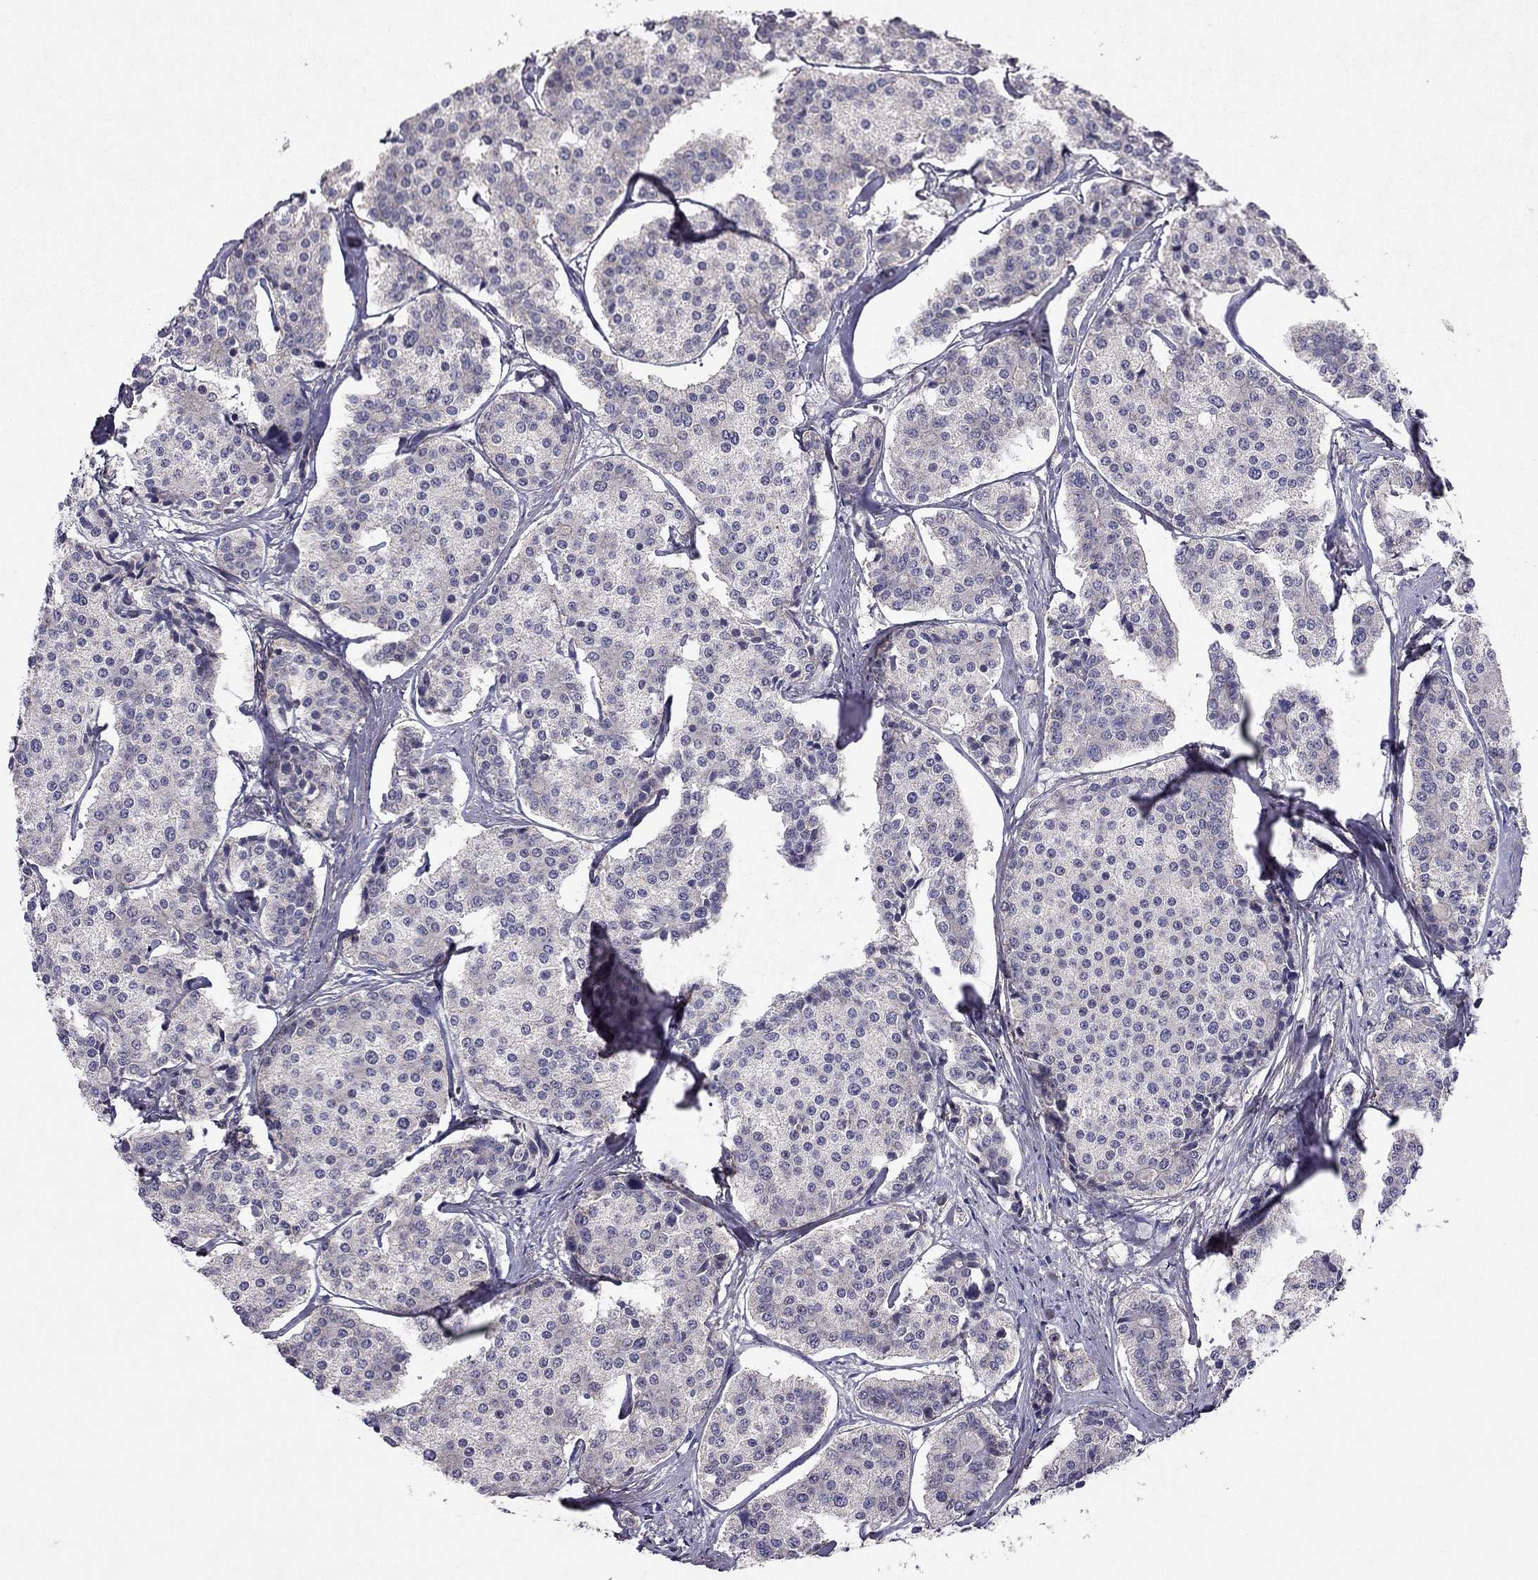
{"staining": {"intensity": "negative", "quantity": "none", "location": "none"}, "tissue": "carcinoid", "cell_type": "Tumor cells", "image_type": "cancer", "snomed": [{"axis": "morphology", "description": "Carcinoid, malignant, NOS"}, {"axis": "topography", "description": "Small intestine"}], "caption": "Histopathology image shows no protein staining in tumor cells of carcinoid tissue.", "gene": "ESR2", "patient": {"sex": "female", "age": 65}}